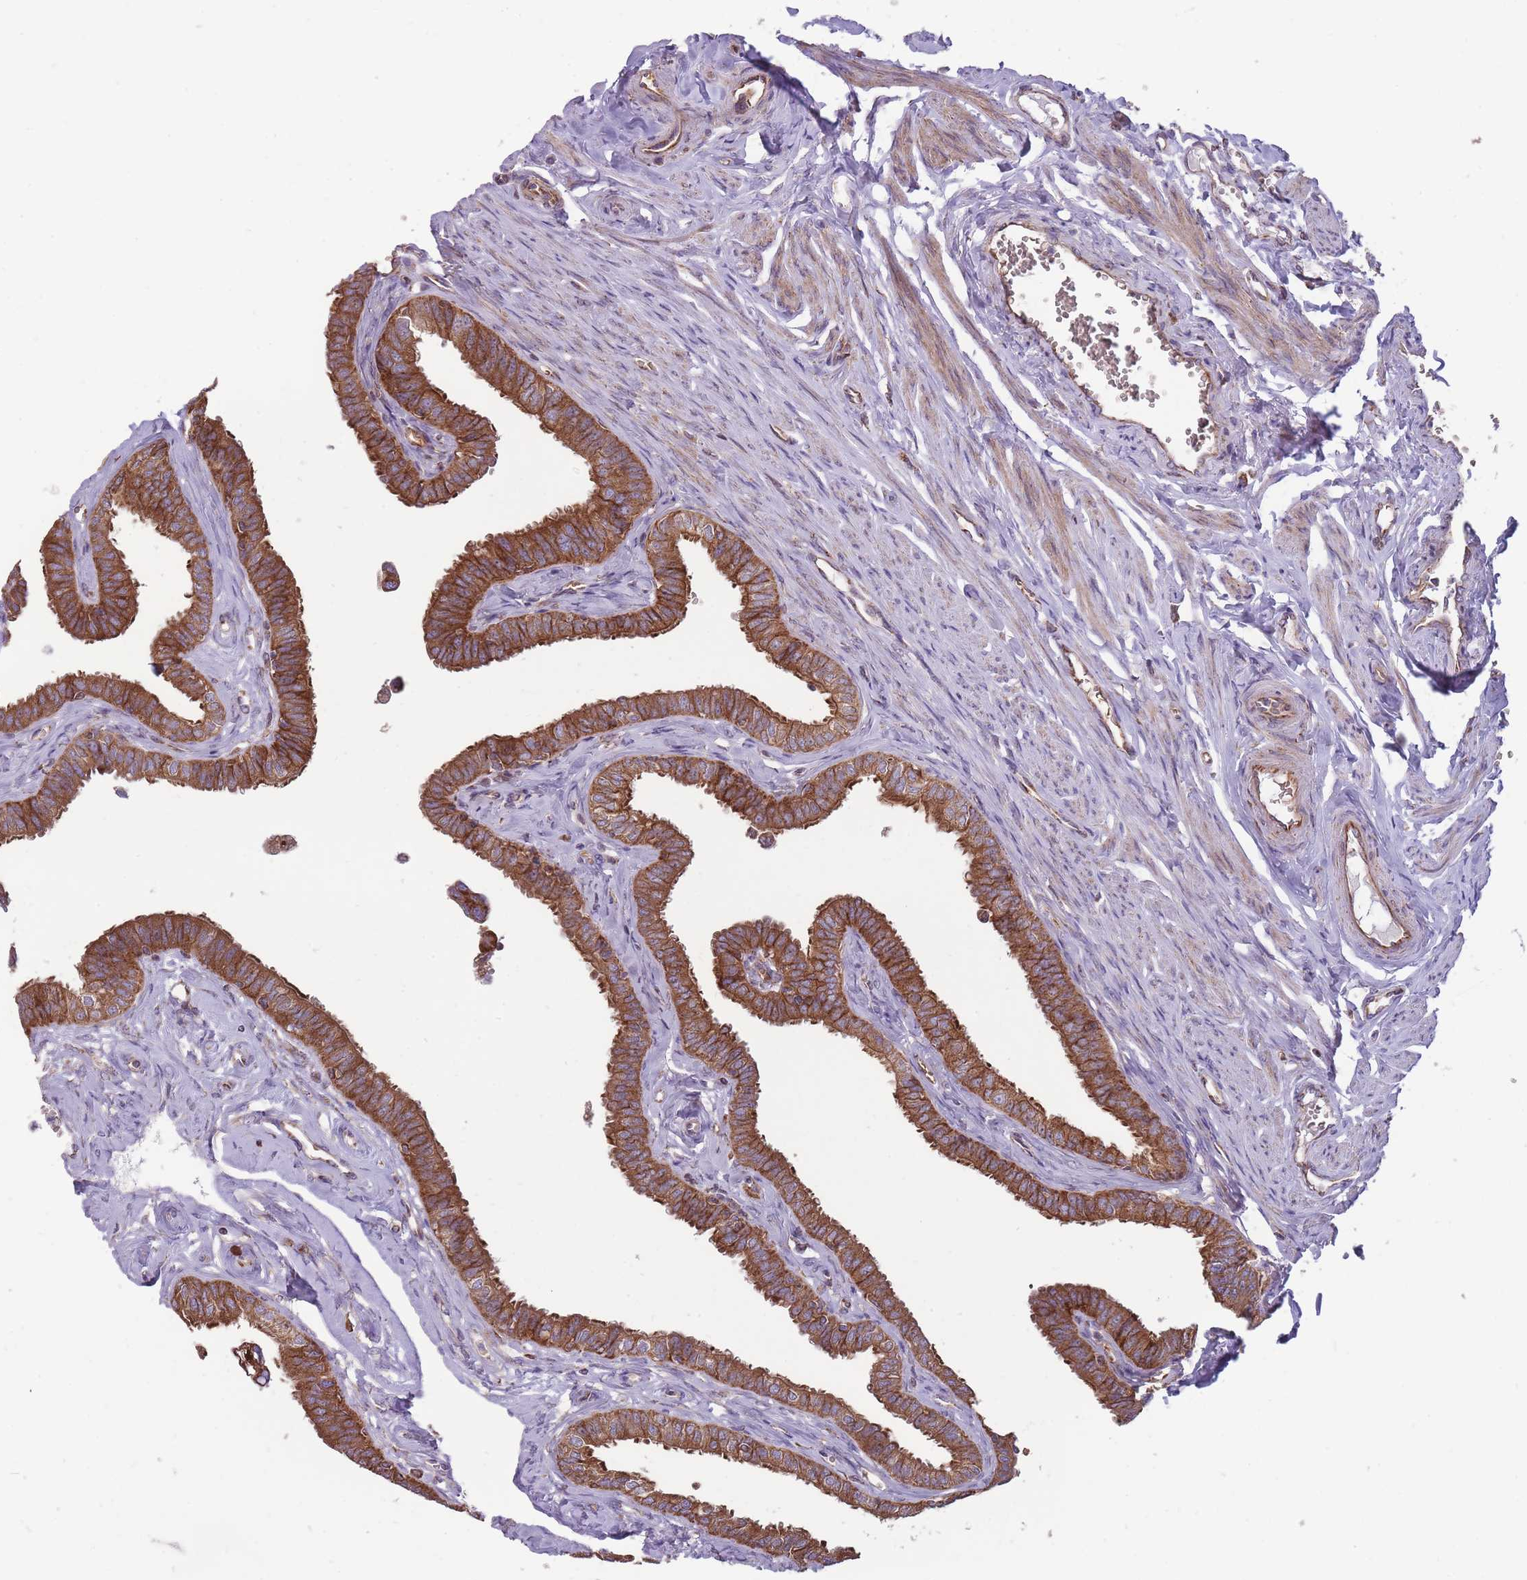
{"staining": {"intensity": "strong", "quantity": ">75%", "location": "cytoplasmic/membranous"}, "tissue": "fallopian tube", "cell_type": "Glandular cells", "image_type": "normal", "snomed": [{"axis": "morphology", "description": "Normal tissue, NOS"}, {"axis": "morphology", "description": "Carcinoma, NOS"}, {"axis": "topography", "description": "Fallopian tube"}, {"axis": "topography", "description": "Ovary"}], "caption": "Benign fallopian tube was stained to show a protein in brown. There is high levels of strong cytoplasmic/membranous positivity in approximately >75% of glandular cells. (DAB = brown stain, brightfield microscopy at high magnification).", "gene": "ANKRD10", "patient": {"sex": "female", "age": 59}}